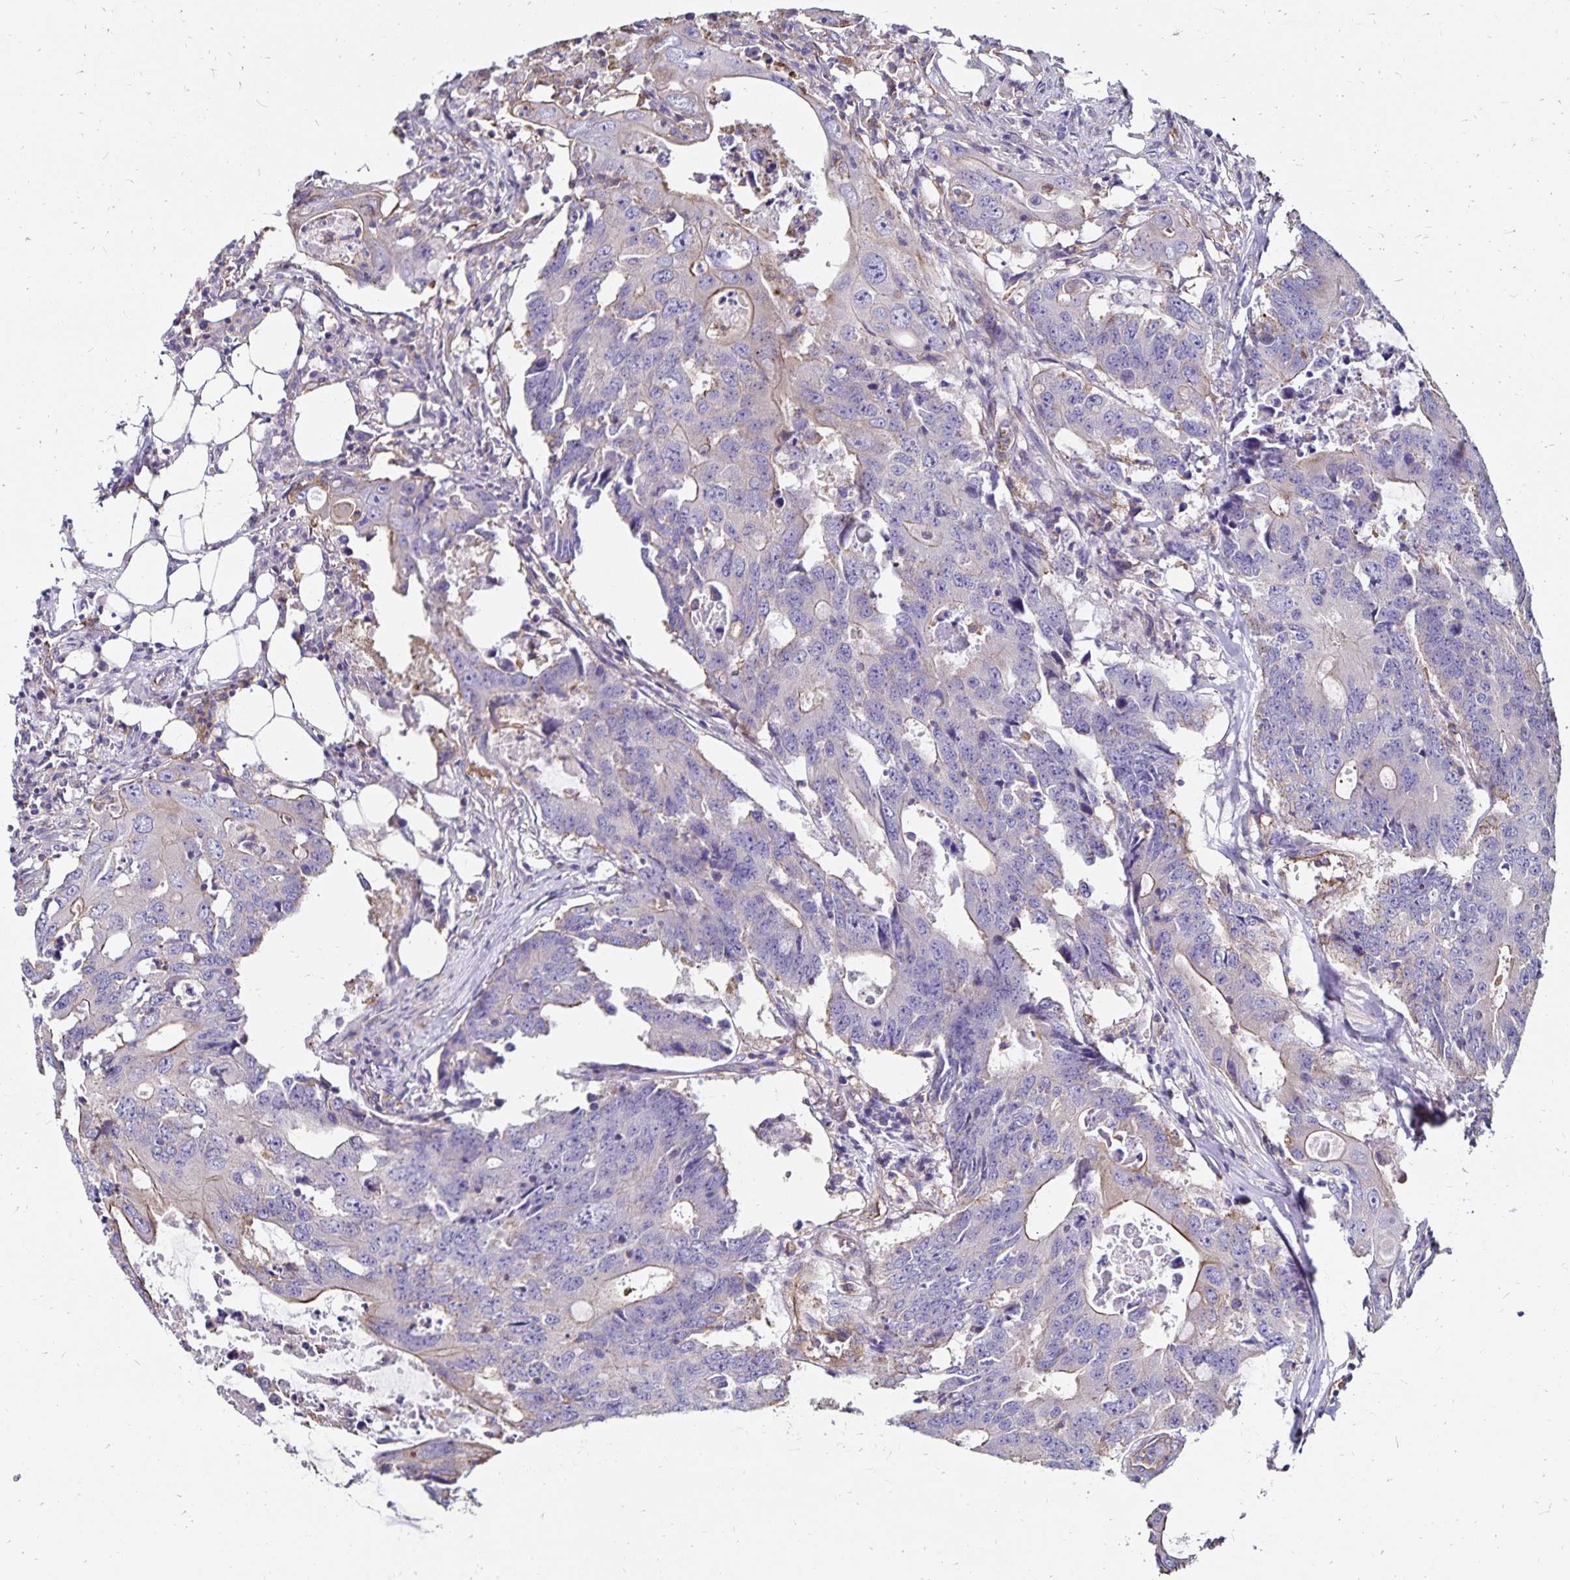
{"staining": {"intensity": "weak", "quantity": "<25%", "location": "cytoplasmic/membranous"}, "tissue": "colorectal cancer", "cell_type": "Tumor cells", "image_type": "cancer", "snomed": [{"axis": "morphology", "description": "Adenocarcinoma, NOS"}, {"axis": "topography", "description": "Colon"}], "caption": "Immunohistochemistry micrograph of neoplastic tissue: colorectal cancer (adenocarcinoma) stained with DAB exhibits no significant protein positivity in tumor cells.", "gene": "RPRML", "patient": {"sex": "male", "age": 71}}